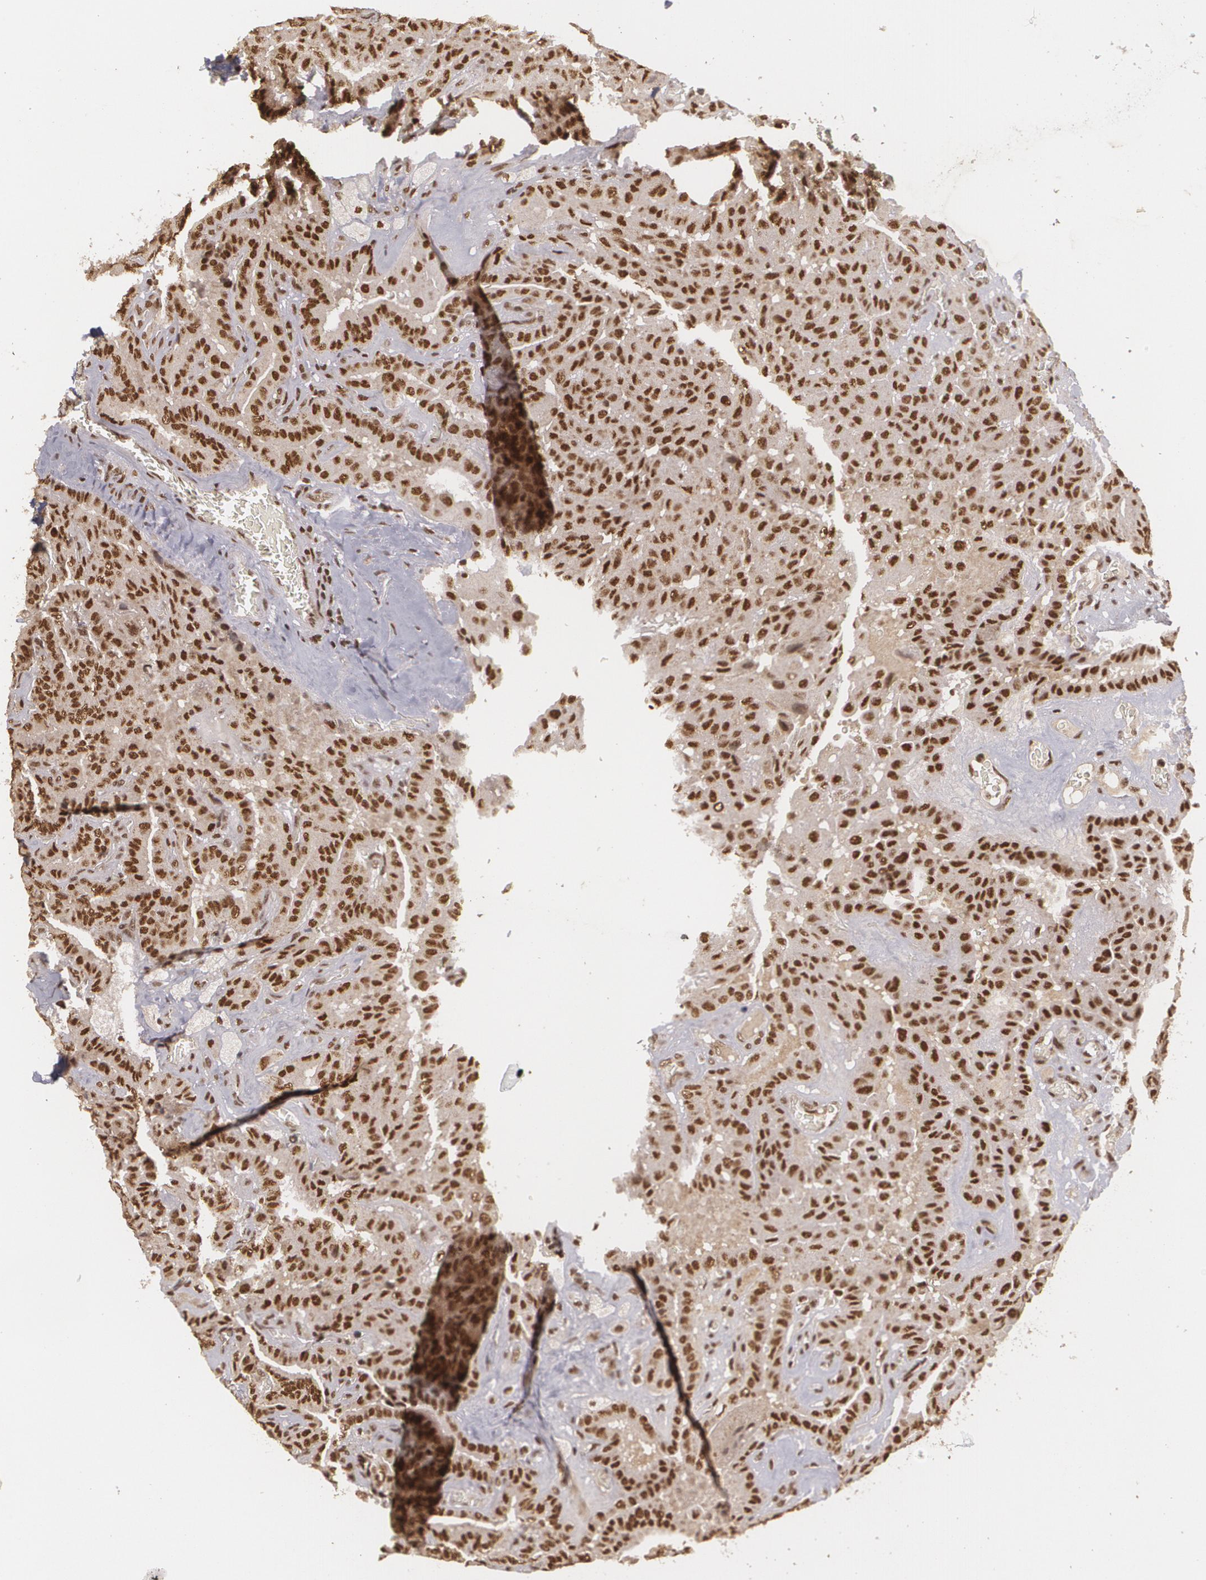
{"staining": {"intensity": "strong", "quantity": ">75%", "location": "nuclear"}, "tissue": "thyroid cancer", "cell_type": "Tumor cells", "image_type": "cancer", "snomed": [{"axis": "morphology", "description": "Papillary adenocarcinoma, NOS"}, {"axis": "topography", "description": "Thyroid gland"}], "caption": "A micrograph of human thyroid cancer (papillary adenocarcinoma) stained for a protein reveals strong nuclear brown staining in tumor cells. The protein is stained brown, and the nuclei are stained in blue (DAB IHC with brightfield microscopy, high magnification).", "gene": "RXRB", "patient": {"sex": "male", "age": 87}}